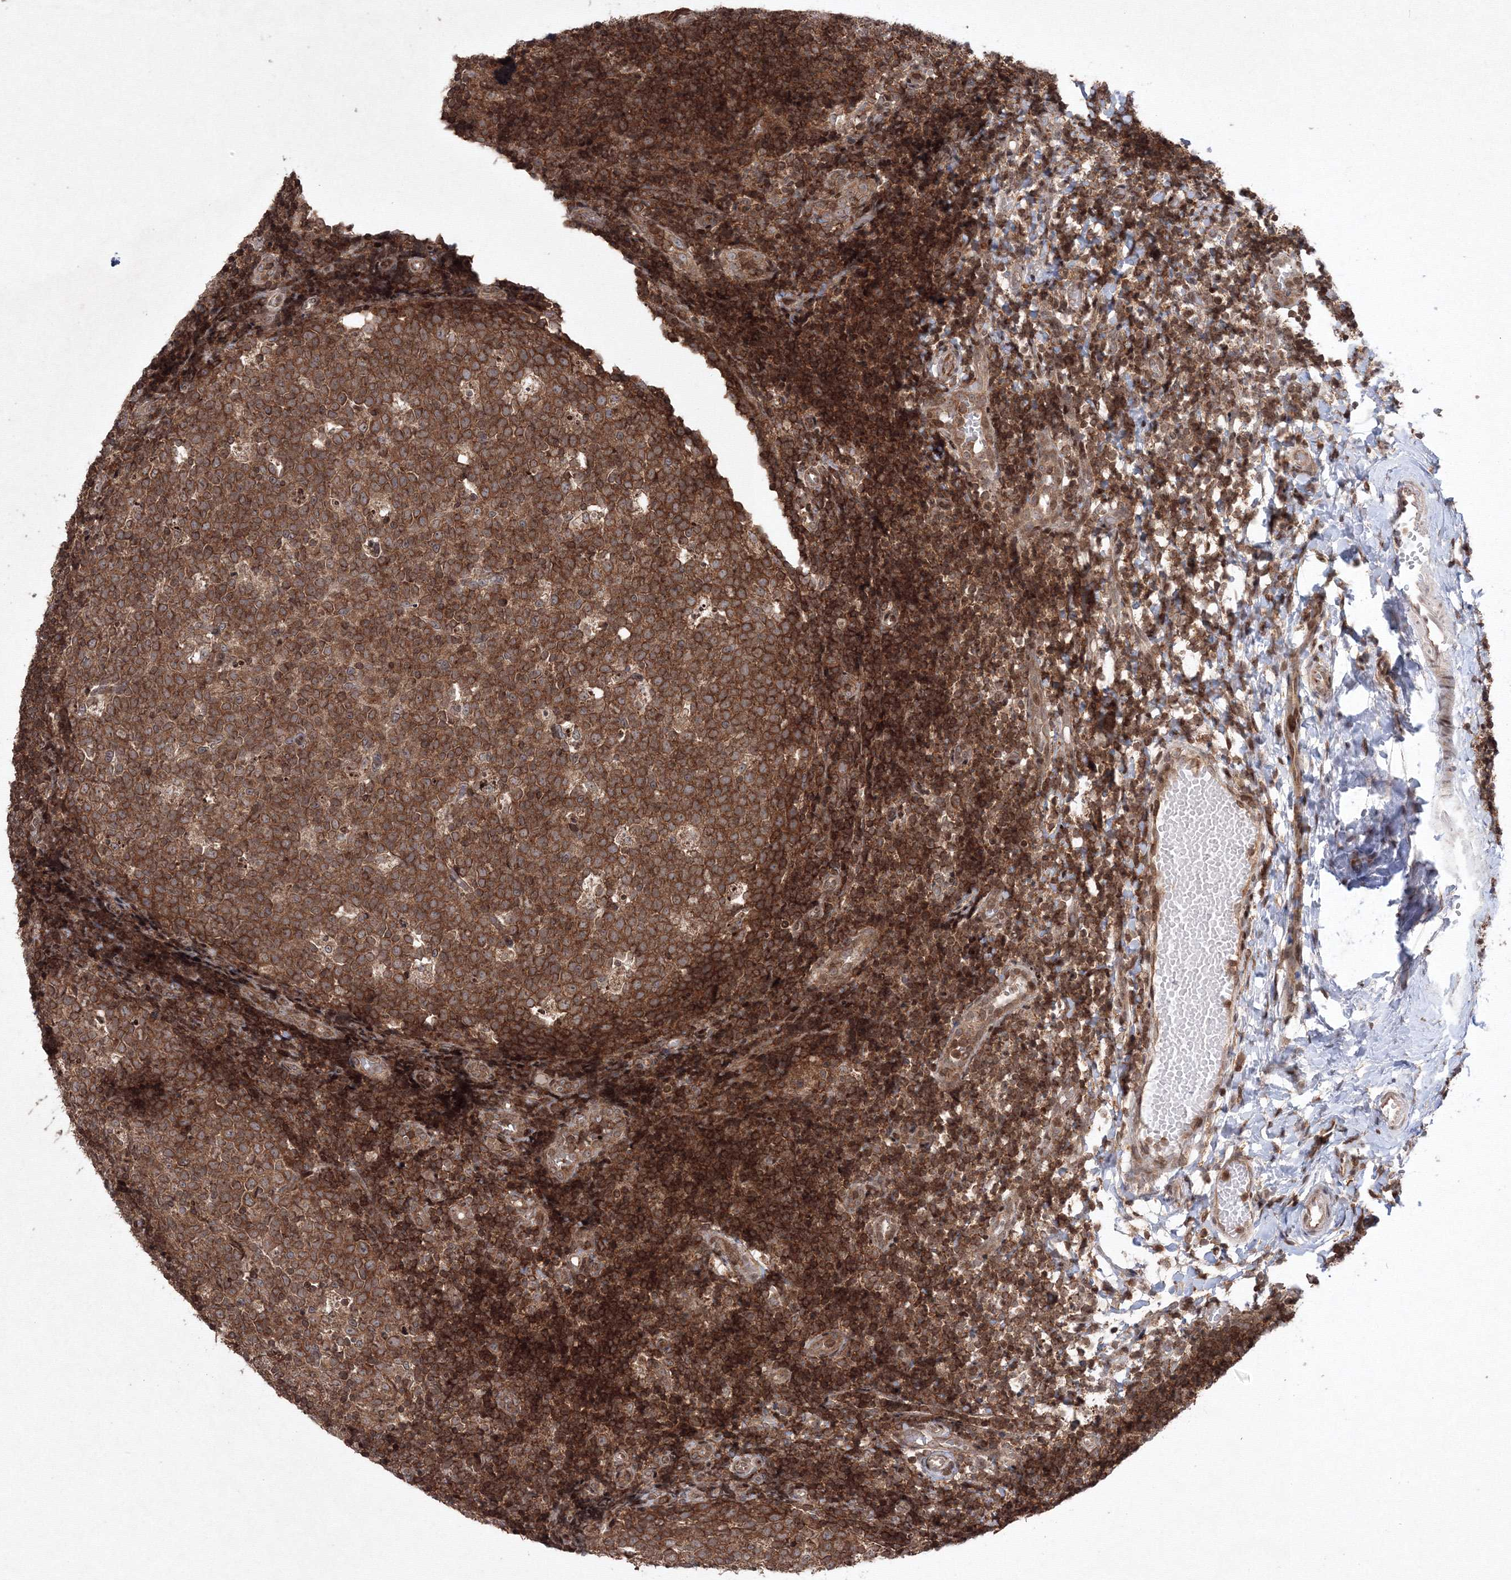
{"staining": {"intensity": "strong", "quantity": ">75%", "location": "cytoplasmic/membranous"}, "tissue": "tonsil", "cell_type": "Germinal center cells", "image_type": "normal", "snomed": [{"axis": "morphology", "description": "Normal tissue, NOS"}, {"axis": "topography", "description": "Tonsil"}], "caption": "Strong cytoplasmic/membranous expression is appreciated in about >75% of germinal center cells in unremarkable tonsil.", "gene": "MKRN2", "patient": {"sex": "female", "age": 19}}